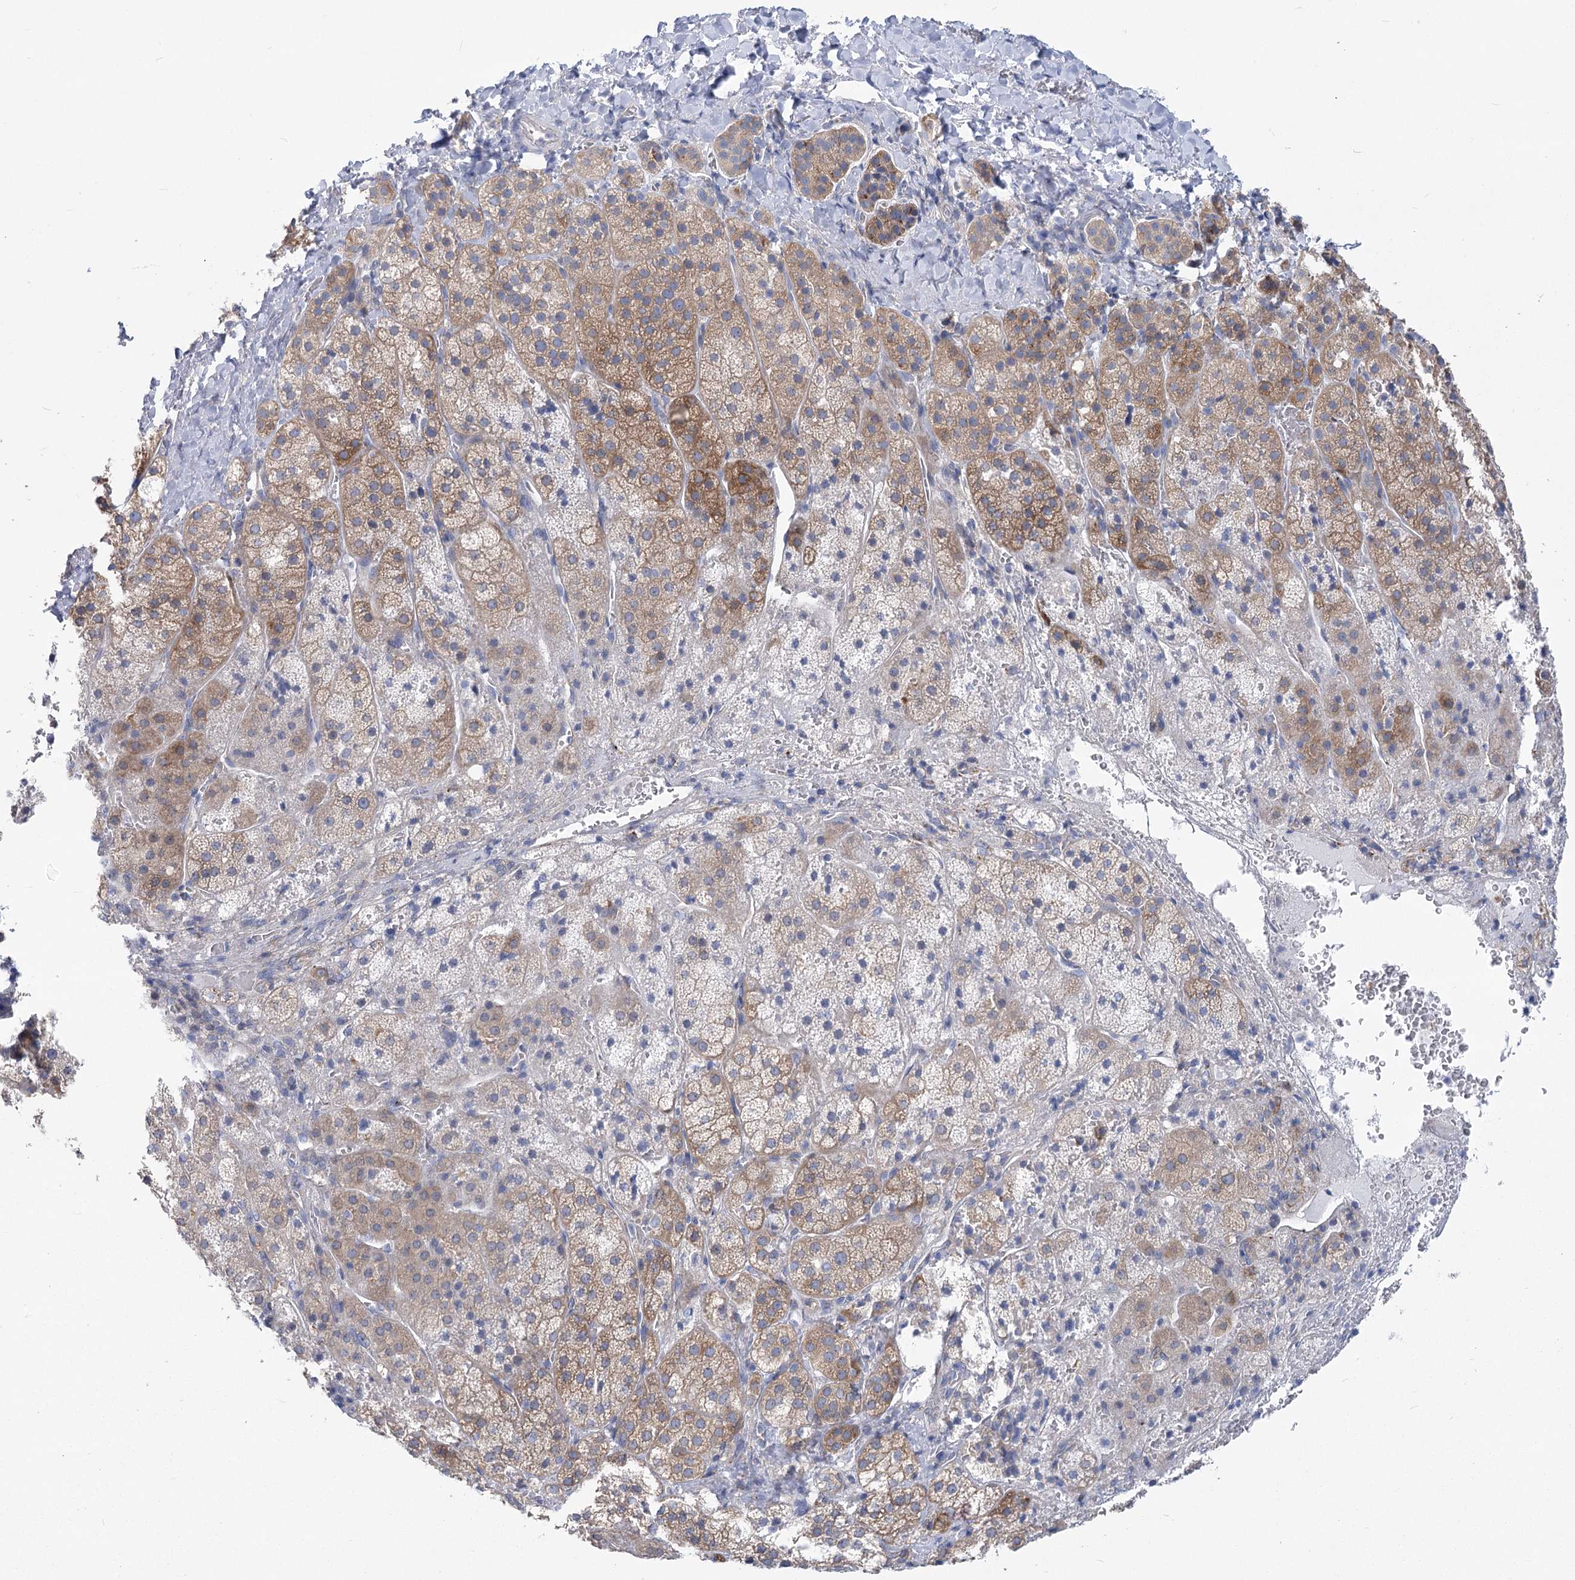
{"staining": {"intensity": "moderate", "quantity": "<25%", "location": "cytoplasmic/membranous"}, "tissue": "adrenal gland", "cell_type": "Glandular cells", "image_type": "normal", "snomed": [{"axis": "morphology", "description": "Normal tissue, NOS"}, {"axis": "topography", "description": "Adrenal gland"}], "caption": "The histopathology image displays staining of benign adrenal gland, revealing moderate cytoplasmic/membranous protein staining (brown color) within glandular cells.", "gene": "YTHDC2", "patient": {"sex": "female", "age": 44}}